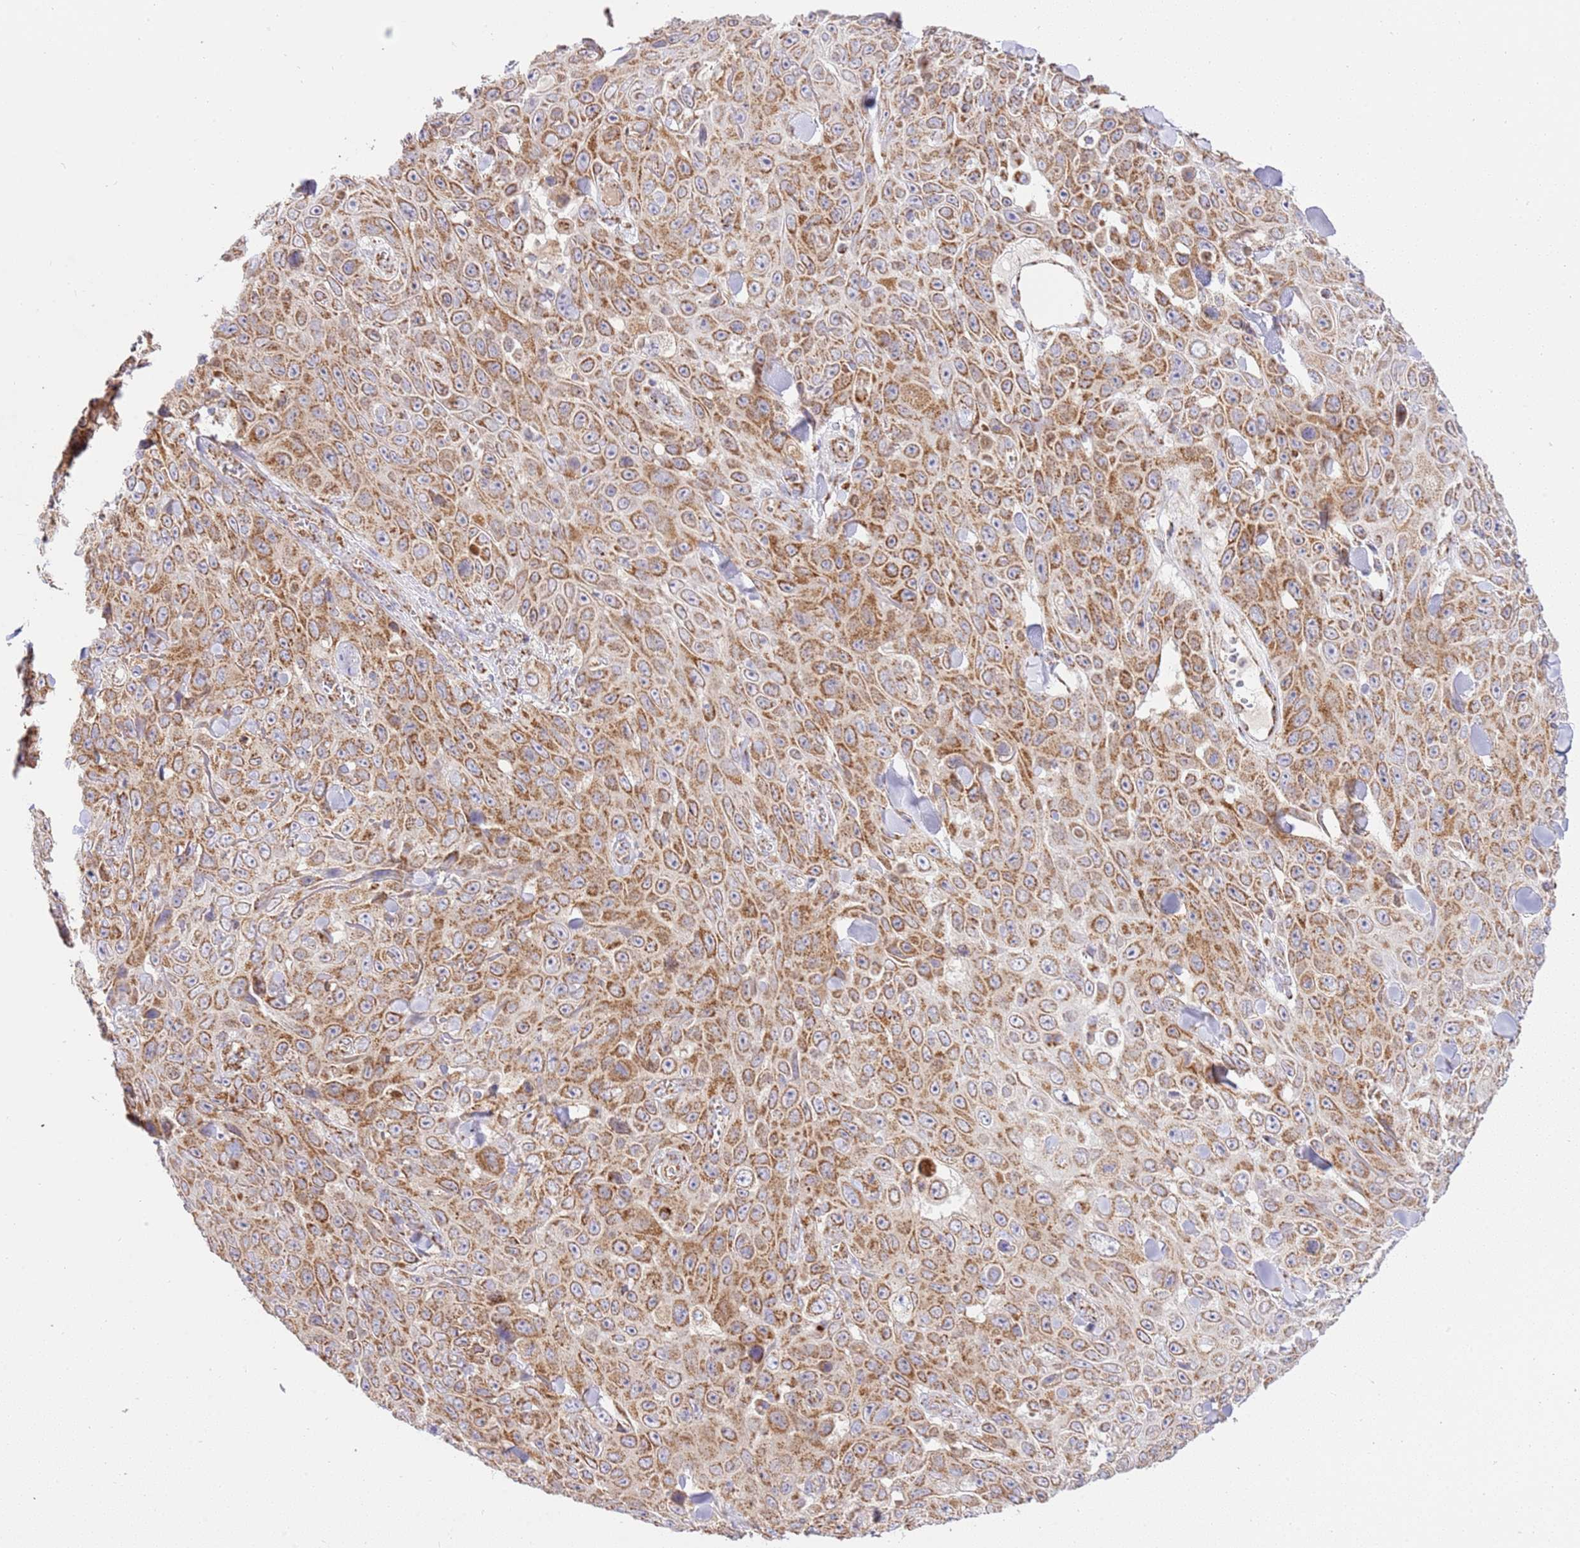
{"staining": {"intensity": "moderate", "quantity": ">75%", "location": "cytoplasmic/membranous"}, "tissue": "skin cancer", "cell_type": "Tumor cells", "image_type": "cancer", "snomed": [{"axis": "morphology", "description": "Squamous cell carcinoma, NOS"}, {"axis": "topography", "description": "Skin"}], "caption": "Skin cancer (squamous cell carcinoma) stained for a protein (brown) shows moderate cytoplasmic/membranous positive positivity in approximately >75% of tumor cells.", "gene": "ZBTB39", "patient": {"sex": "male", "age": 82}}